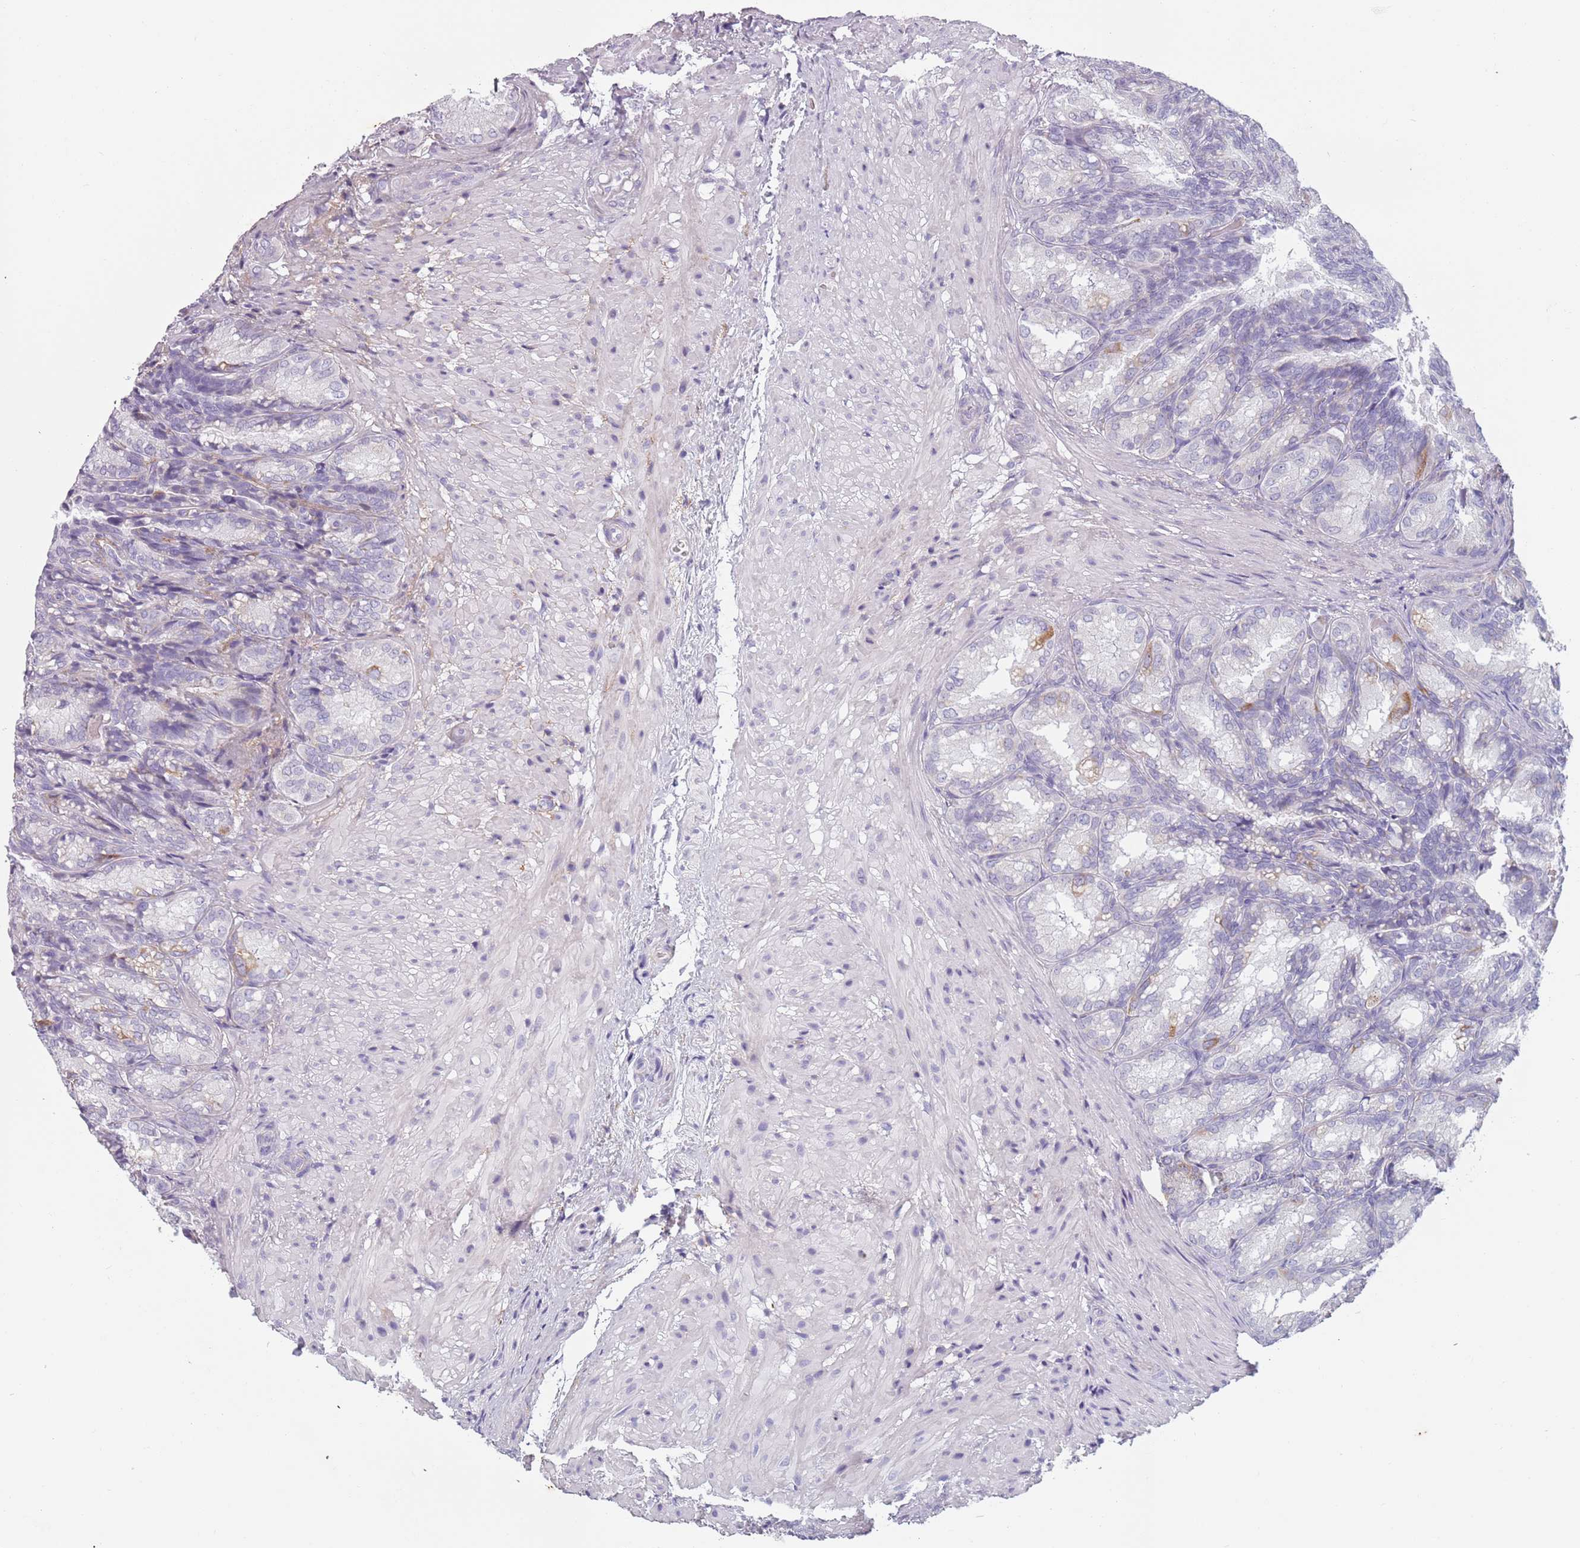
{"staining": {"intensity": "weak", "quantity": "<25%", "location": "cytoplasmic/membranous"}, "tissue": "seminal vesicle", "cell_type": "Glandular cells", "image_type": "normal", "snomed": [{"axis": "morphology", "description": "Normal tissue, NOS"}, {"axis": "topography", "description": "Seminal veicle"}], "caption": "This is a image of immunohistochemistry (IHC) staining of benign seminal vesicle, which shows no expression in glandular cells.", "gene": "MEGF8", "patient": {"sex": "male", "age": 58}}